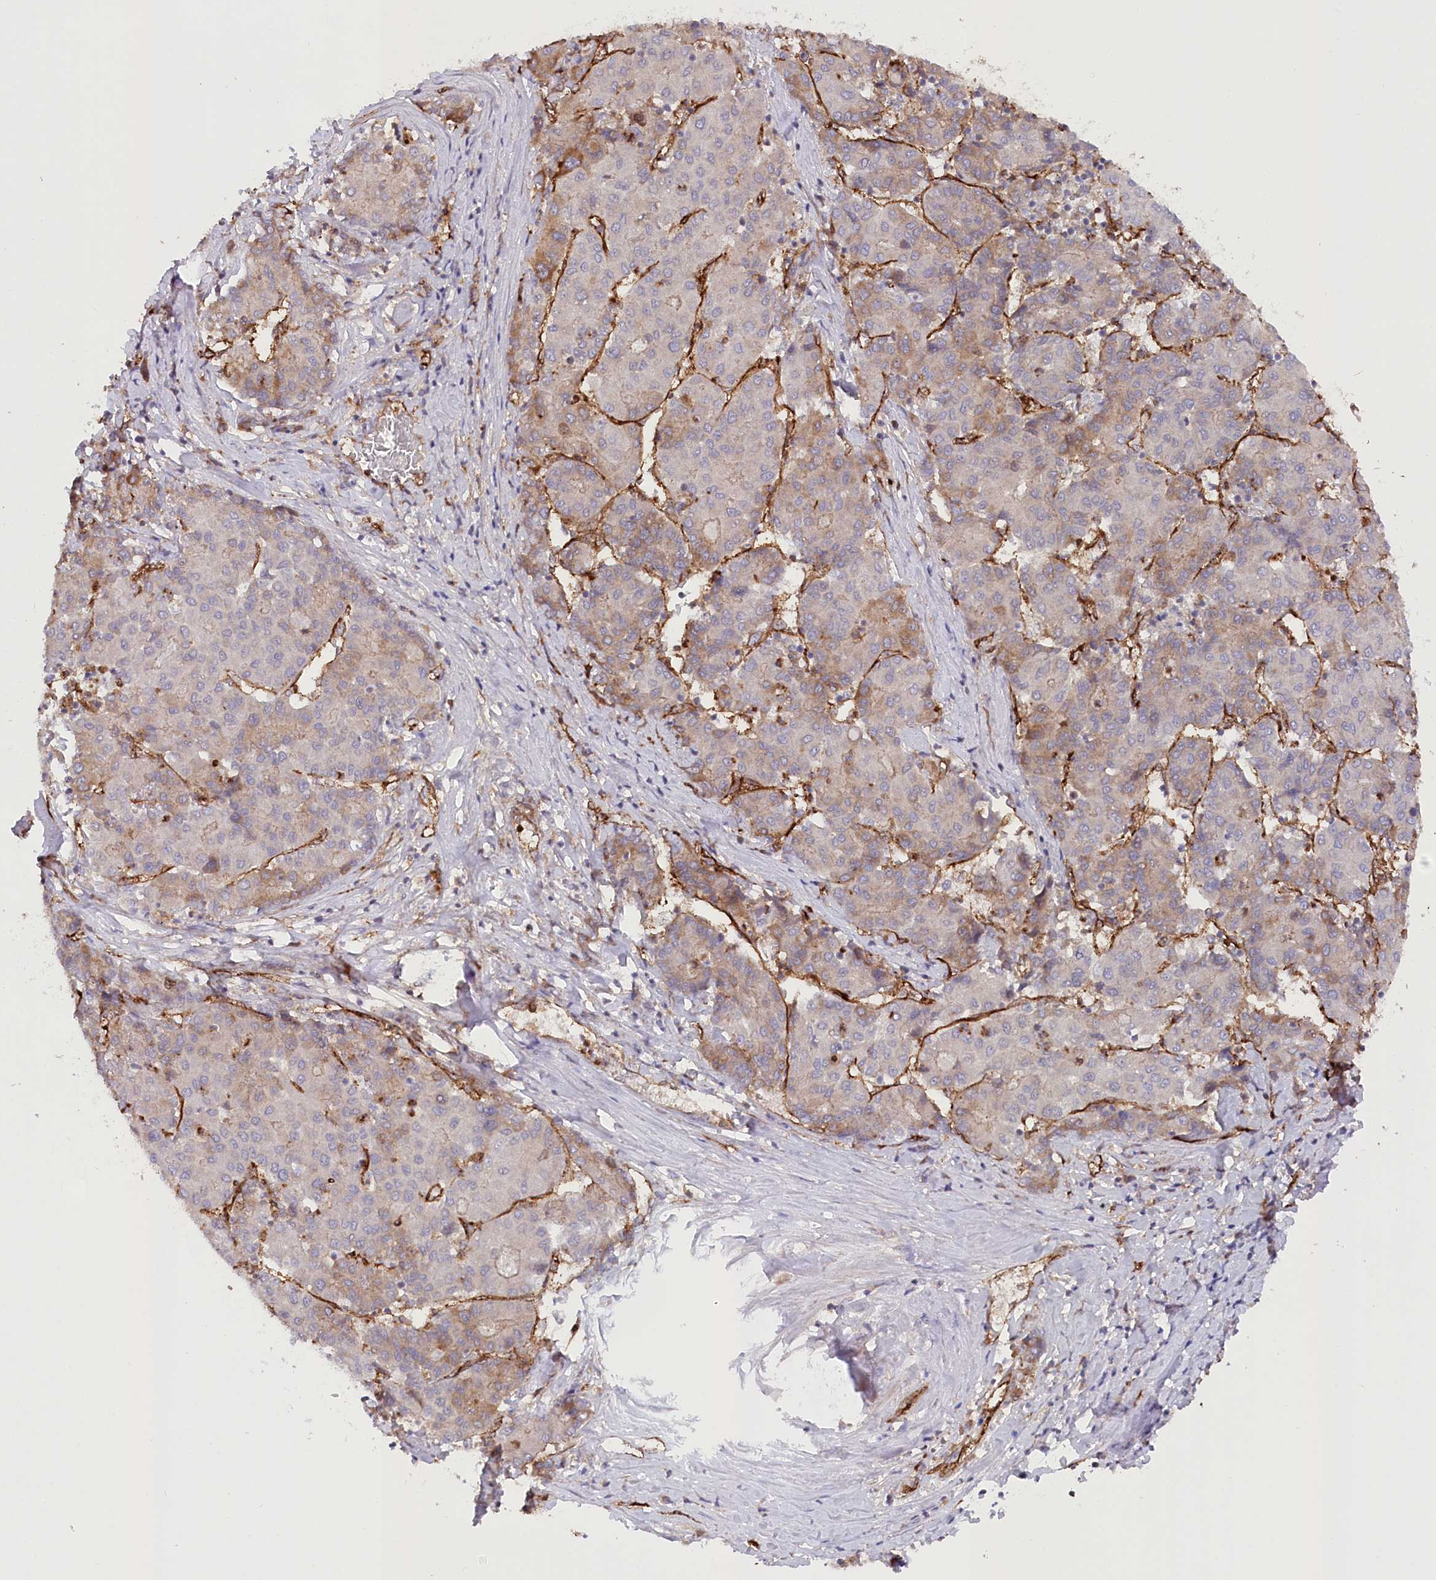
{"staining": {"intensity": "weak", "quantity": "25%-75%", "location": "cytoplasmic/membranous"}, "tissue": "liver cancer", "cell_type": "Tumor cells", "image_type": "cancer", "snomed": [{"axis": "morphology", "description": "Carcinoma, Hepatocellular, NOS"}, {"axis": "topography", "description": "Liver"}], "caption": "This is an image of immunohistochemistry (IHC) staining of liver cancer (hepatocellular carcinoma), which shows weak staining in the cytoplasmic/membranous of tumor cells.", "gene": "MTPAP", "patient": {"sex": "male", "age": 65}}